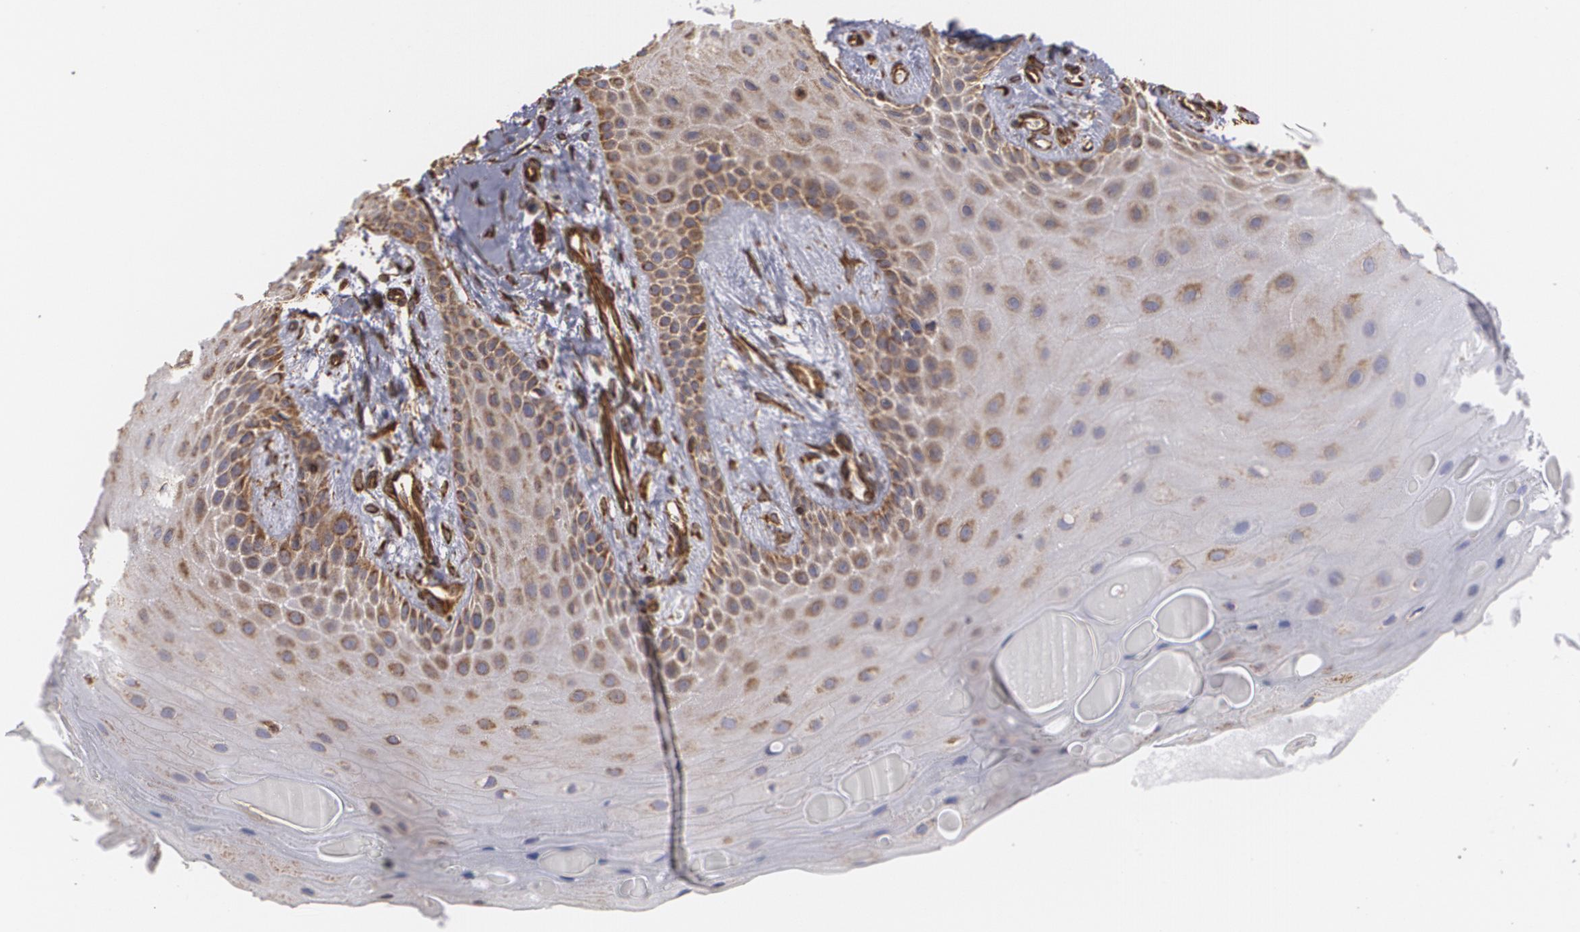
{"staining": {"intensity": "weak", "quantity": "25%-75%", "location": "cytoplasmic/membranous"}, "tissue": "oral mucosa", "cell_type": "Squamous epithelial cells", "image_type": "normal", "snomed": [{"axis": "morphology", "description": "Normal tissue, NOS"}, {"axis": "topography", "description": "Oral tissue"}], "caption": "Immunohistochemistry (IHC) (DAB) staining of benign oral mucosa displays weak cytoplasmic/membranous protein staining in approximately 25%-75% of squamous epithelial cells.", "gene": "CYB5R3", "patient": {"sex": "male", "age": 69}}